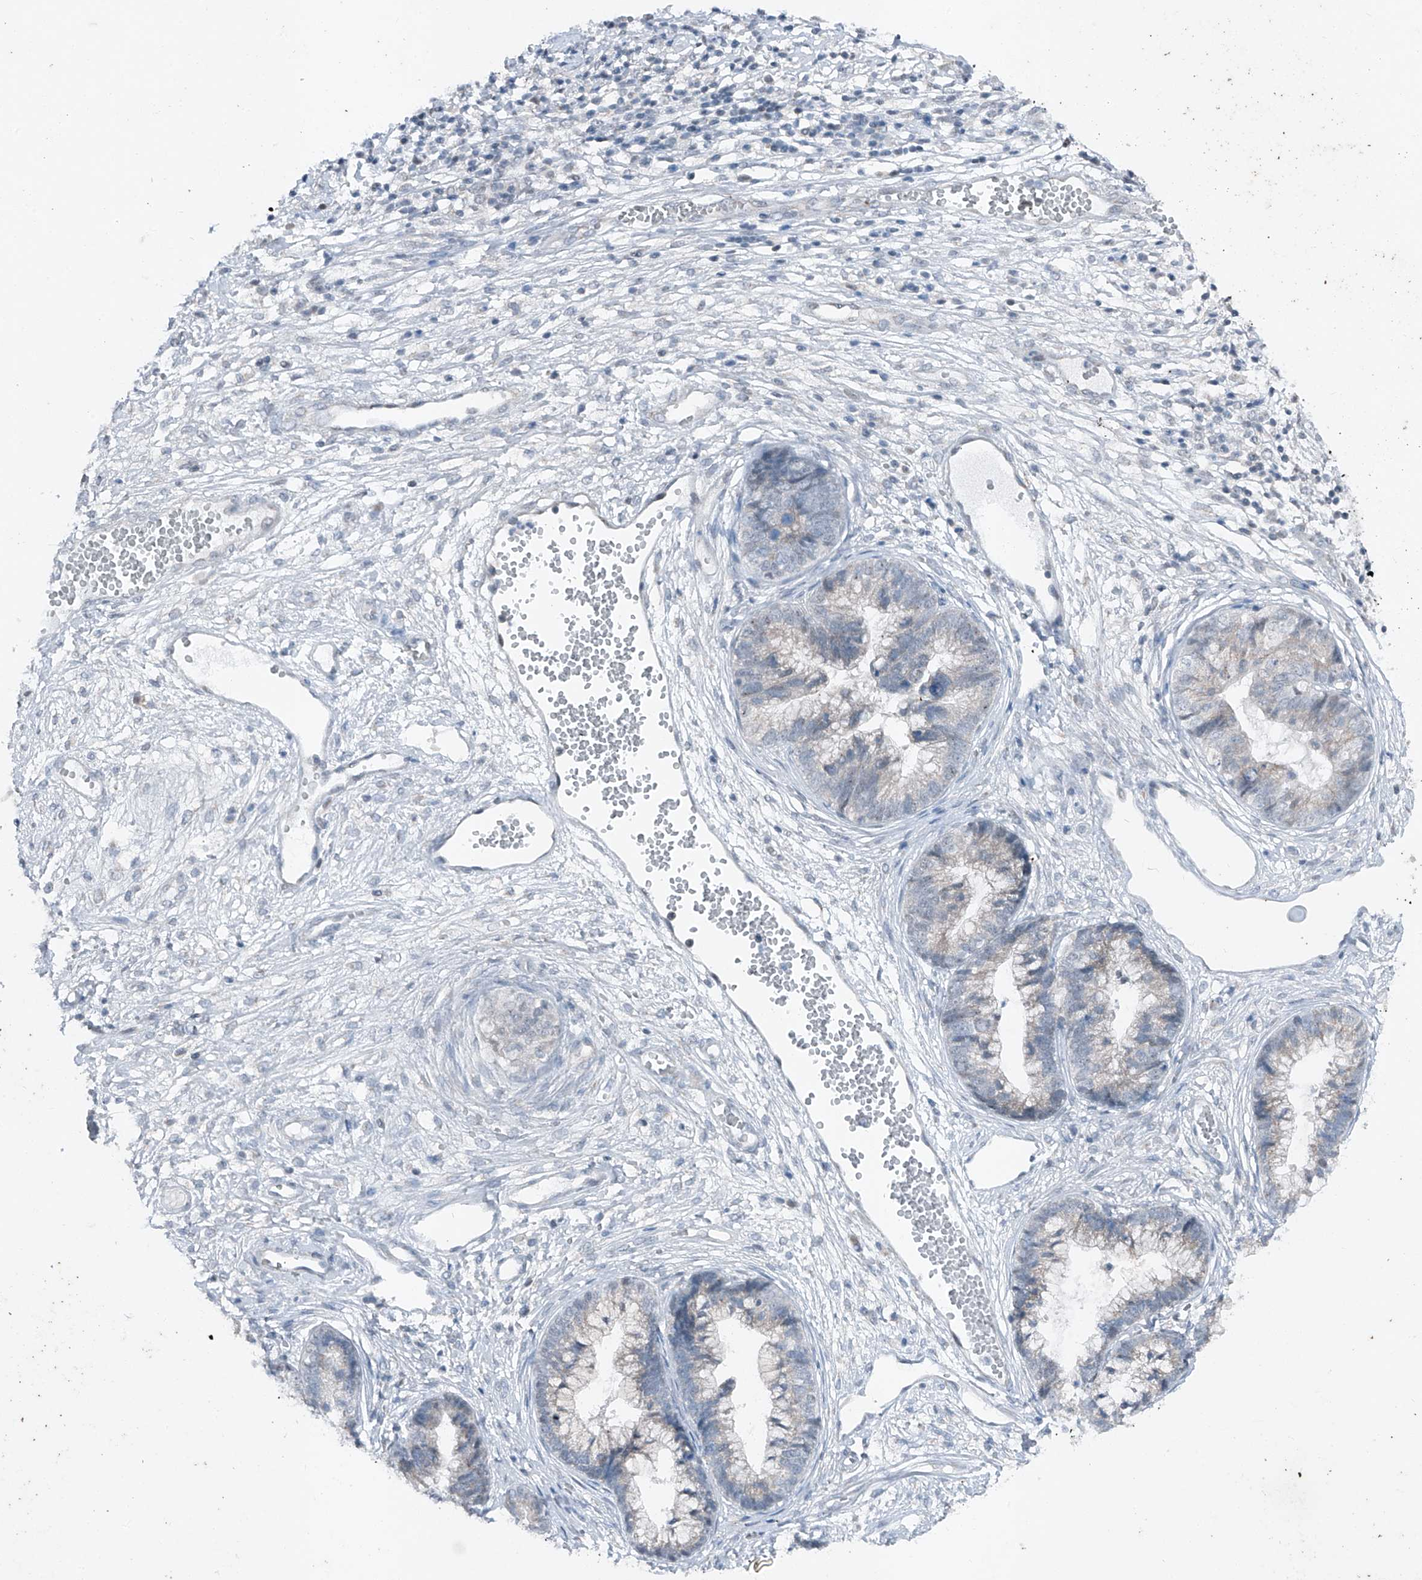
{"staining": {"intensity": "negative", "quantity": "none", "location": "none"}, "tissue": "cervical cancer", "cell_type": "Tumor cells", "image_type": "cancer", "snomed": [{"axis": "morphology", "description": "Adenocarcinoma, NOS"}, {"axis": "topography", "description": "Cervix"}], "caption": "Tumor cells show no significant staining in cervical adenocarcinoma.", "gene": "DYRK1B", "patient": {"sex": "female", "age": 44}}